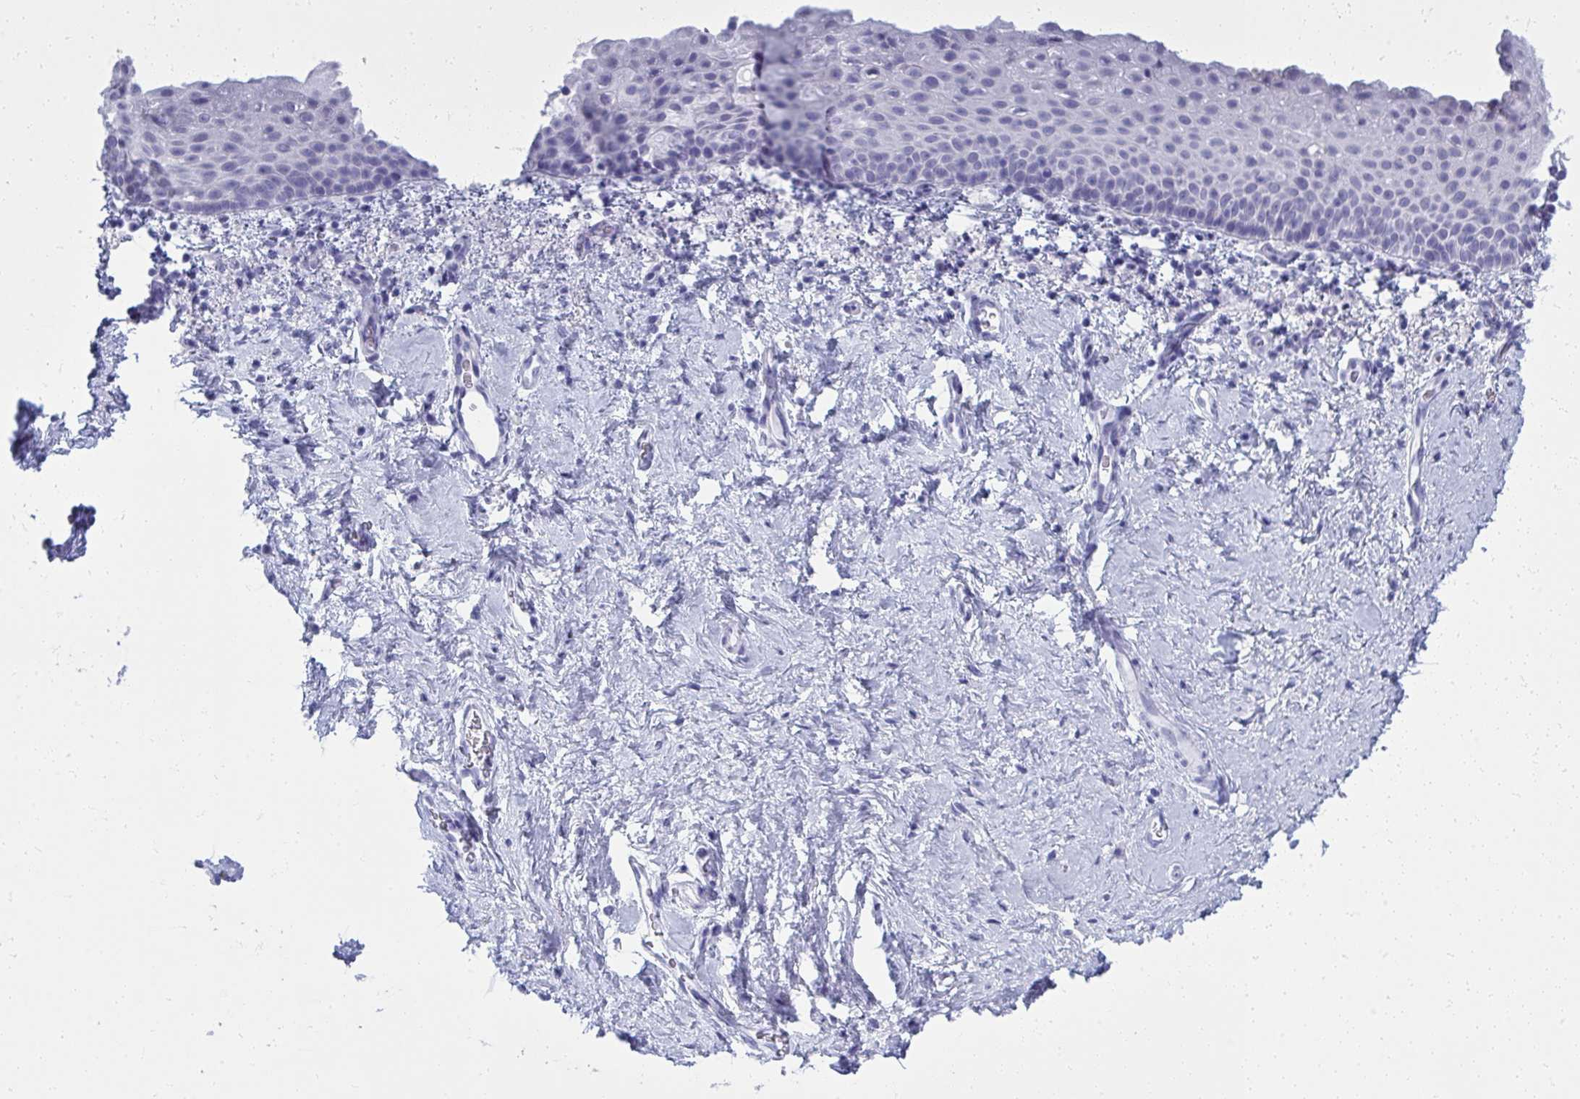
{"staining": {"intensity": "negative", "quantity": "none", "location": "none"}, "tissue": "vagina", "cell_type": "Squamous epithelial cells", "image_type": "normal", "snomed": [{"axis": "morphology", "description": "Normal tissue, NOS"}, {"axis": "topography", "description": "Vagina"}], "caption": "DAB (3,3'-diaminobenzidine) immunohistochemical staining of normal vagina shows no significant positivity in squamous epithelial cells. (Brightfield microscopy of DAB (3,3'-diaminobenzidine) immunohistochemistry (IHC) at high magnification).", "gene": "QDPR", "patient": {"sex": "female", "age": 61}}